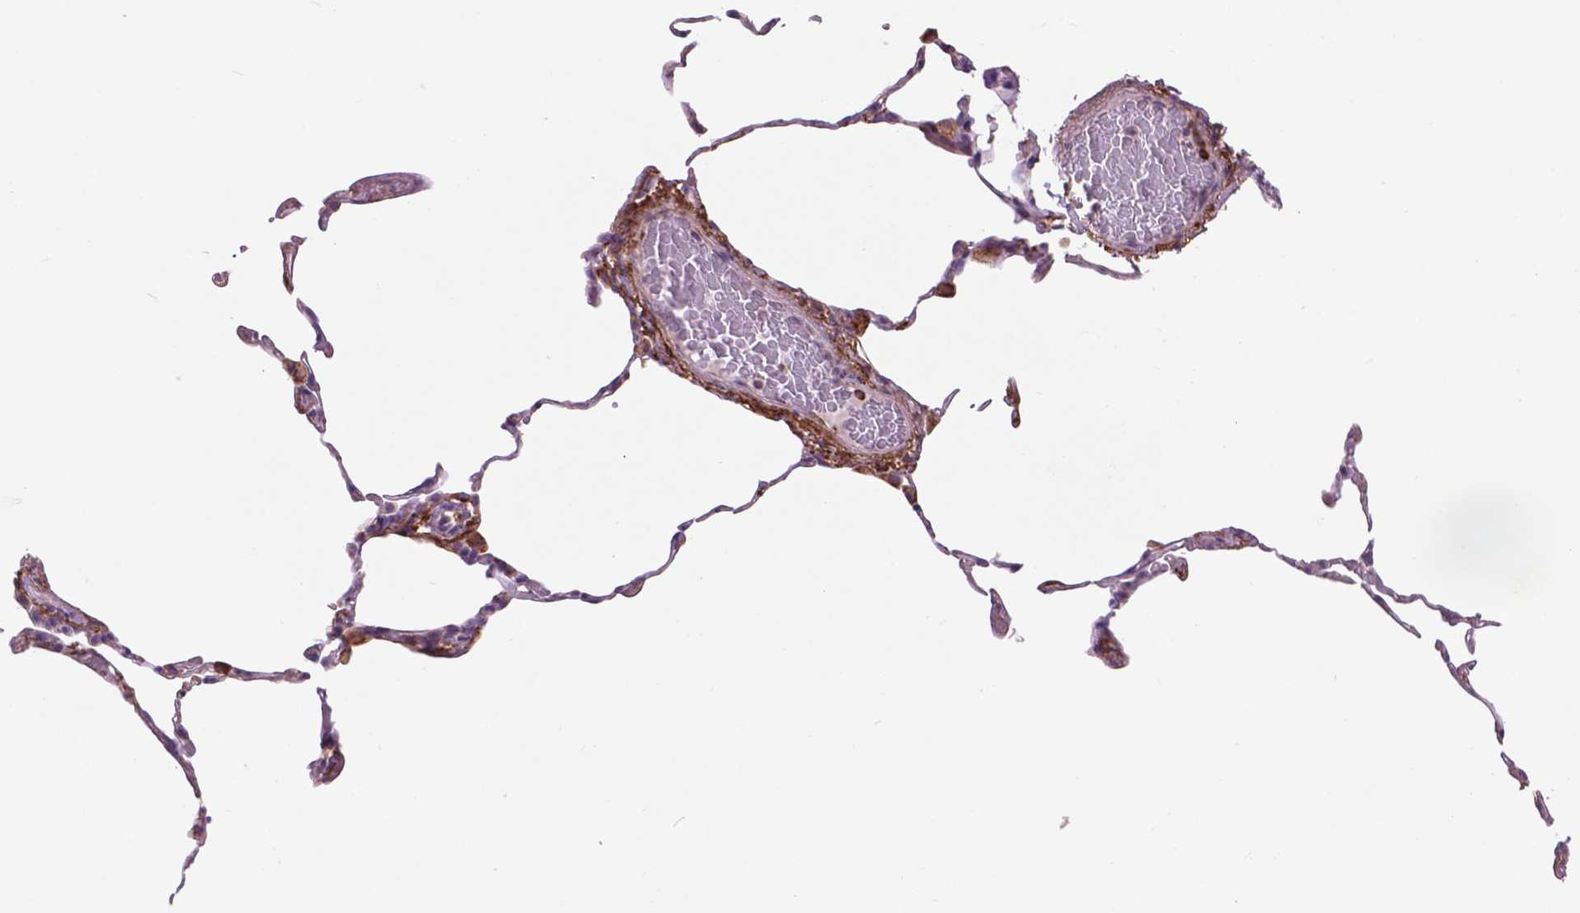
{"staining": {"intensity": "negative", "quantity": "none", "location": "none"}, "tissue": "lung", "cell_type": "Alveolar cells", "image_type": "normal", "snomed": [{"axis": "morphology", "description": "Normal tissue, NOS"}, {"axis": "topography", "description": "Lung"}], "caption": "Photomicrograph shows no significant protein expression in alveolar cells of normal lung. Brightfield microscopy of immunohistochemistry stained with DAB (3,3'-diaminobenzidine) (brown) and hematoxylin (blue), captured at high magnification.", "gene": "LRRC3C", "patient": {"sex": "female", "age": 57}}